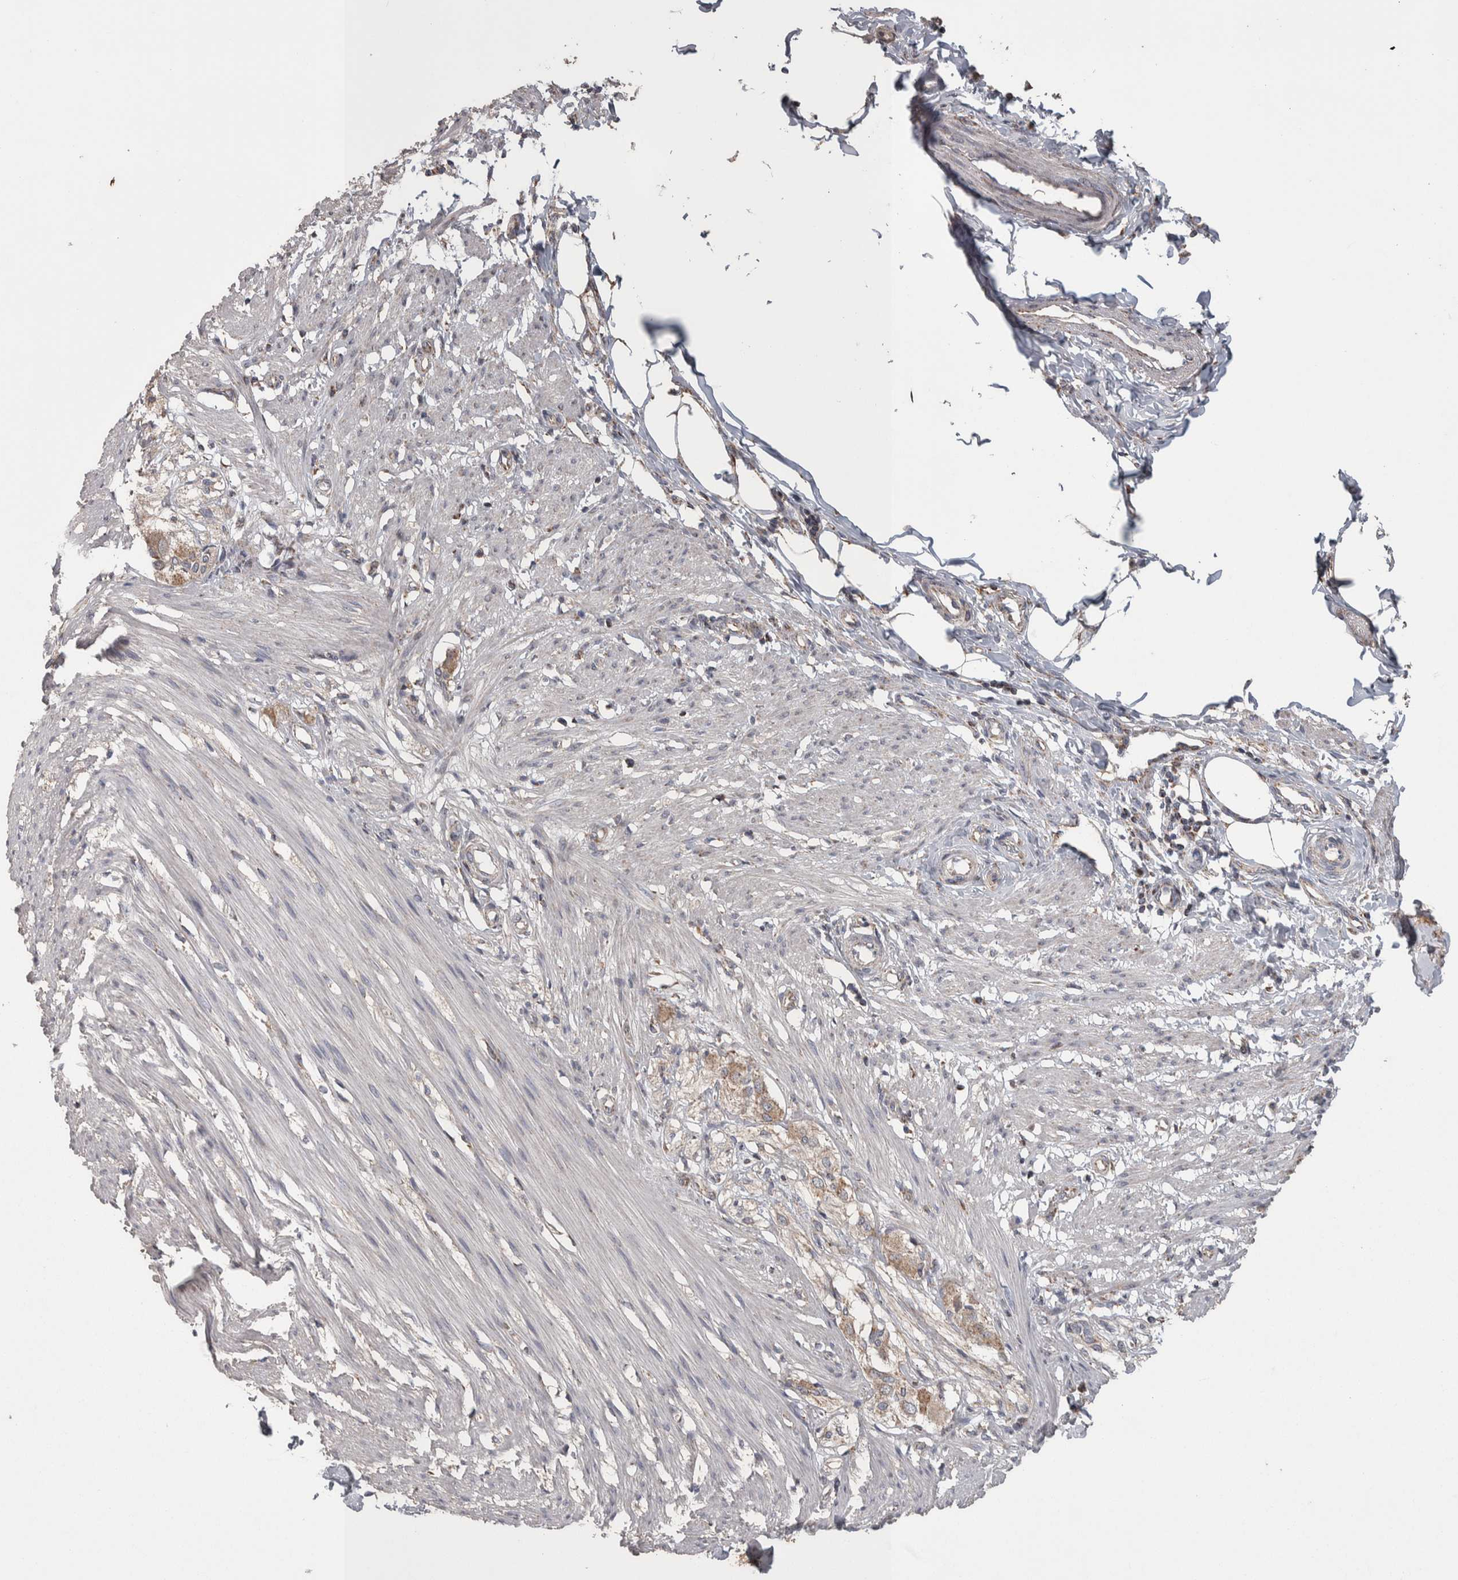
{"staining": {"intensity": "weak", "quantity": "<25%", "location": "cytoplasmic/membranous"}, "tissue": "smooth muscle", "cell_type": "Smooth muscle cells", "image_type": "normal", "snomed": [{"axis": "morphology", "description": "Normal tissue, NOS"}, {"axis": "morphology", "description": "Adenocarcinoma, NOS"}, {"axis": "topography", "description": "Smooth muscle"}, {"axis": "topography", "description": "Colon"}], "caption": "Smooth muscle cells show no significant protein staining in benign smooth muscle. (Stains: DAB (3,3'-diaminobenzidine) immunohistochemistry with hematoxylin counter stain, Microscopy: brightfield microscopy at high magnification).", "gene": "SCO1", "patient": {"sex": "male", "age": 14}}